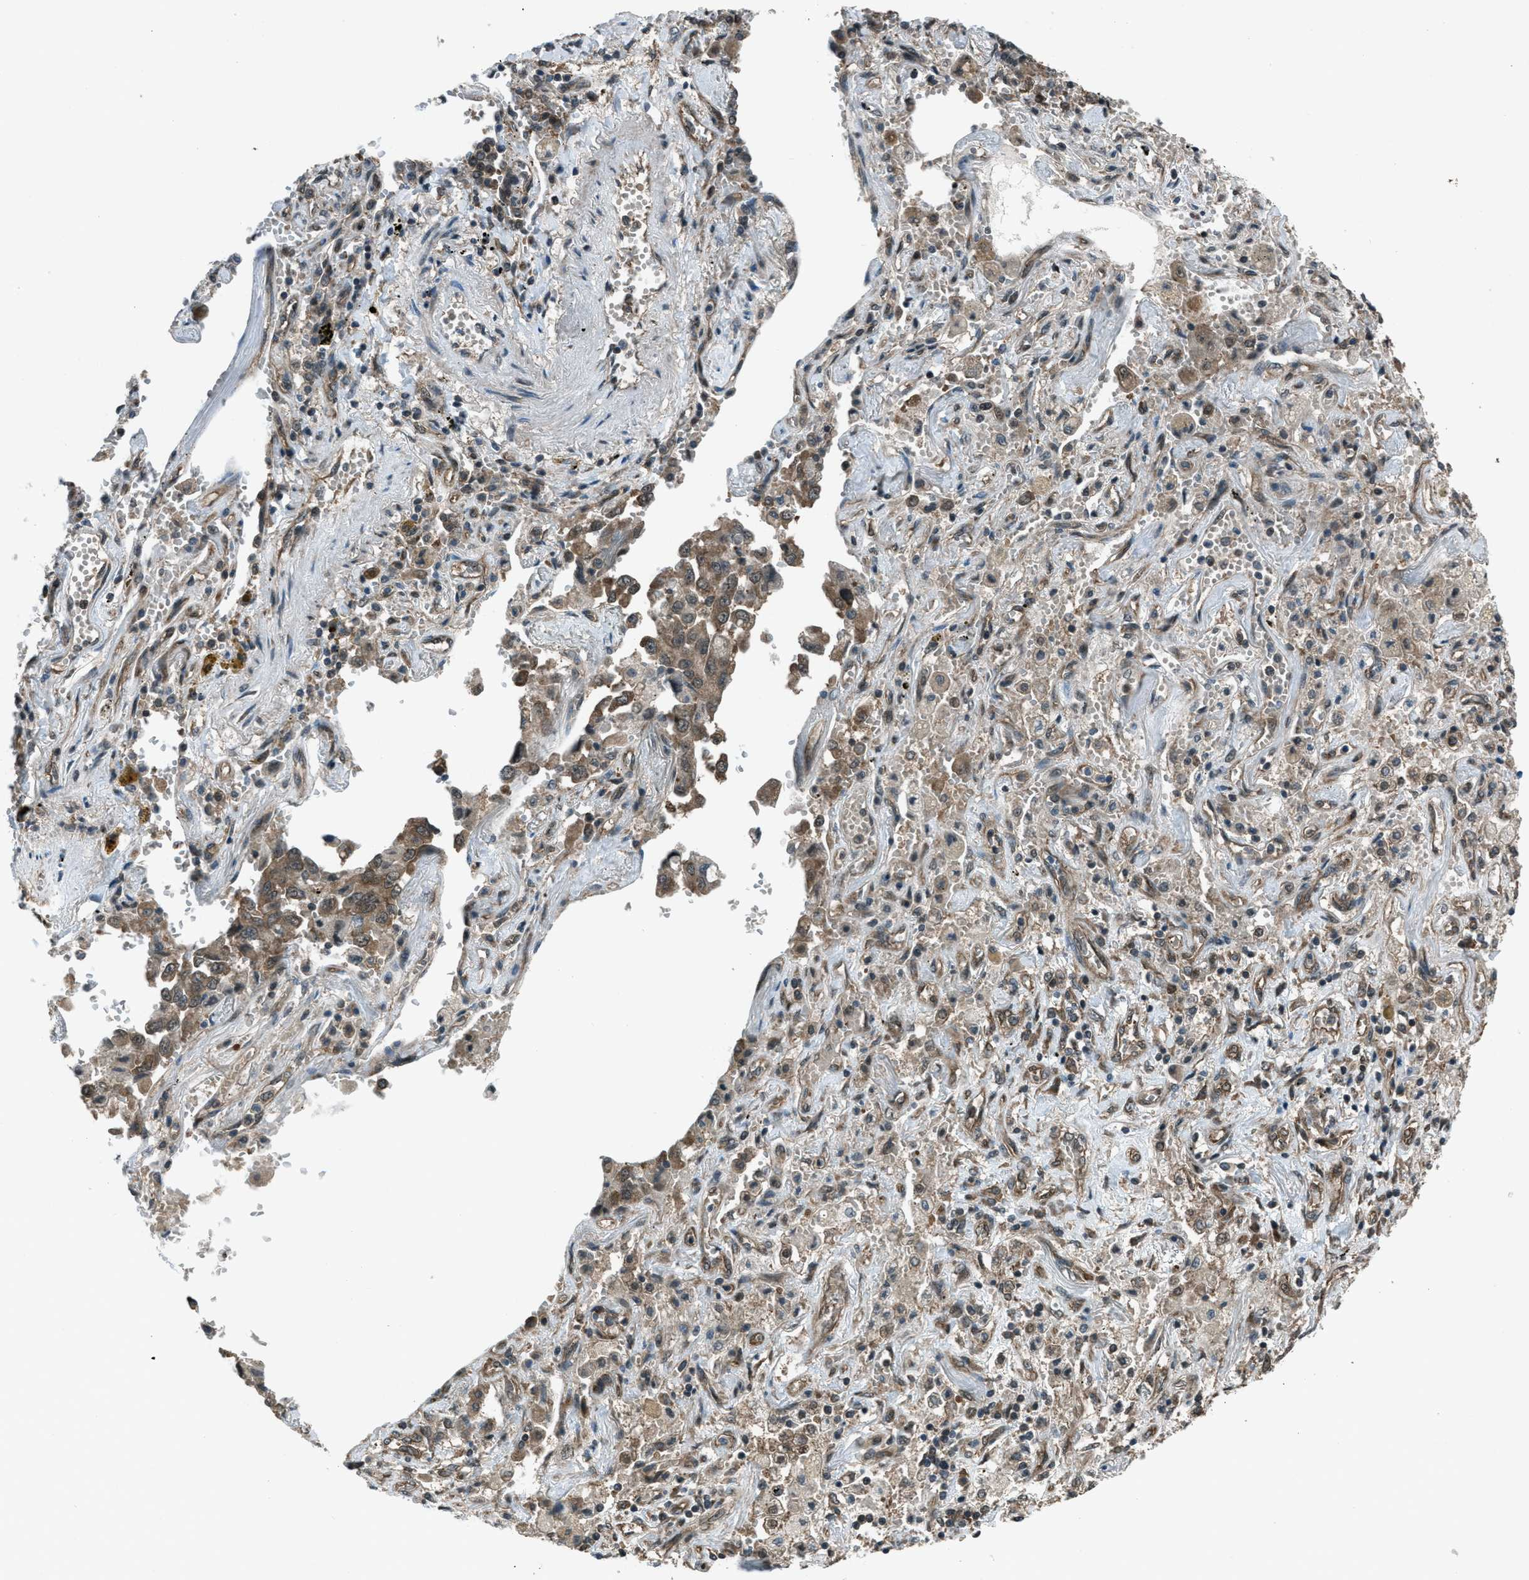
{"staining": {"intensity": "moderate", "quantity": ">75%", "location": "cytoplasmic/membranous"}, "tissue": "lung cancer", "cell_type": "Tumor cells", "image_type": "cancer", "snomed": [{"axis": "morphology", "description": "Adenocarcinoma, NOS"}, {"axis": "topography", "description": "Lung"}], "caption": "Immunohistochemical staining of human lung cancer (adenocarcinoma) displays medium levels of moderate cytoplasmic/membranous expression in about >75% of tumor cells.", "gene": "ASAP2", "patient": {"sex": "female", "age": 65}}